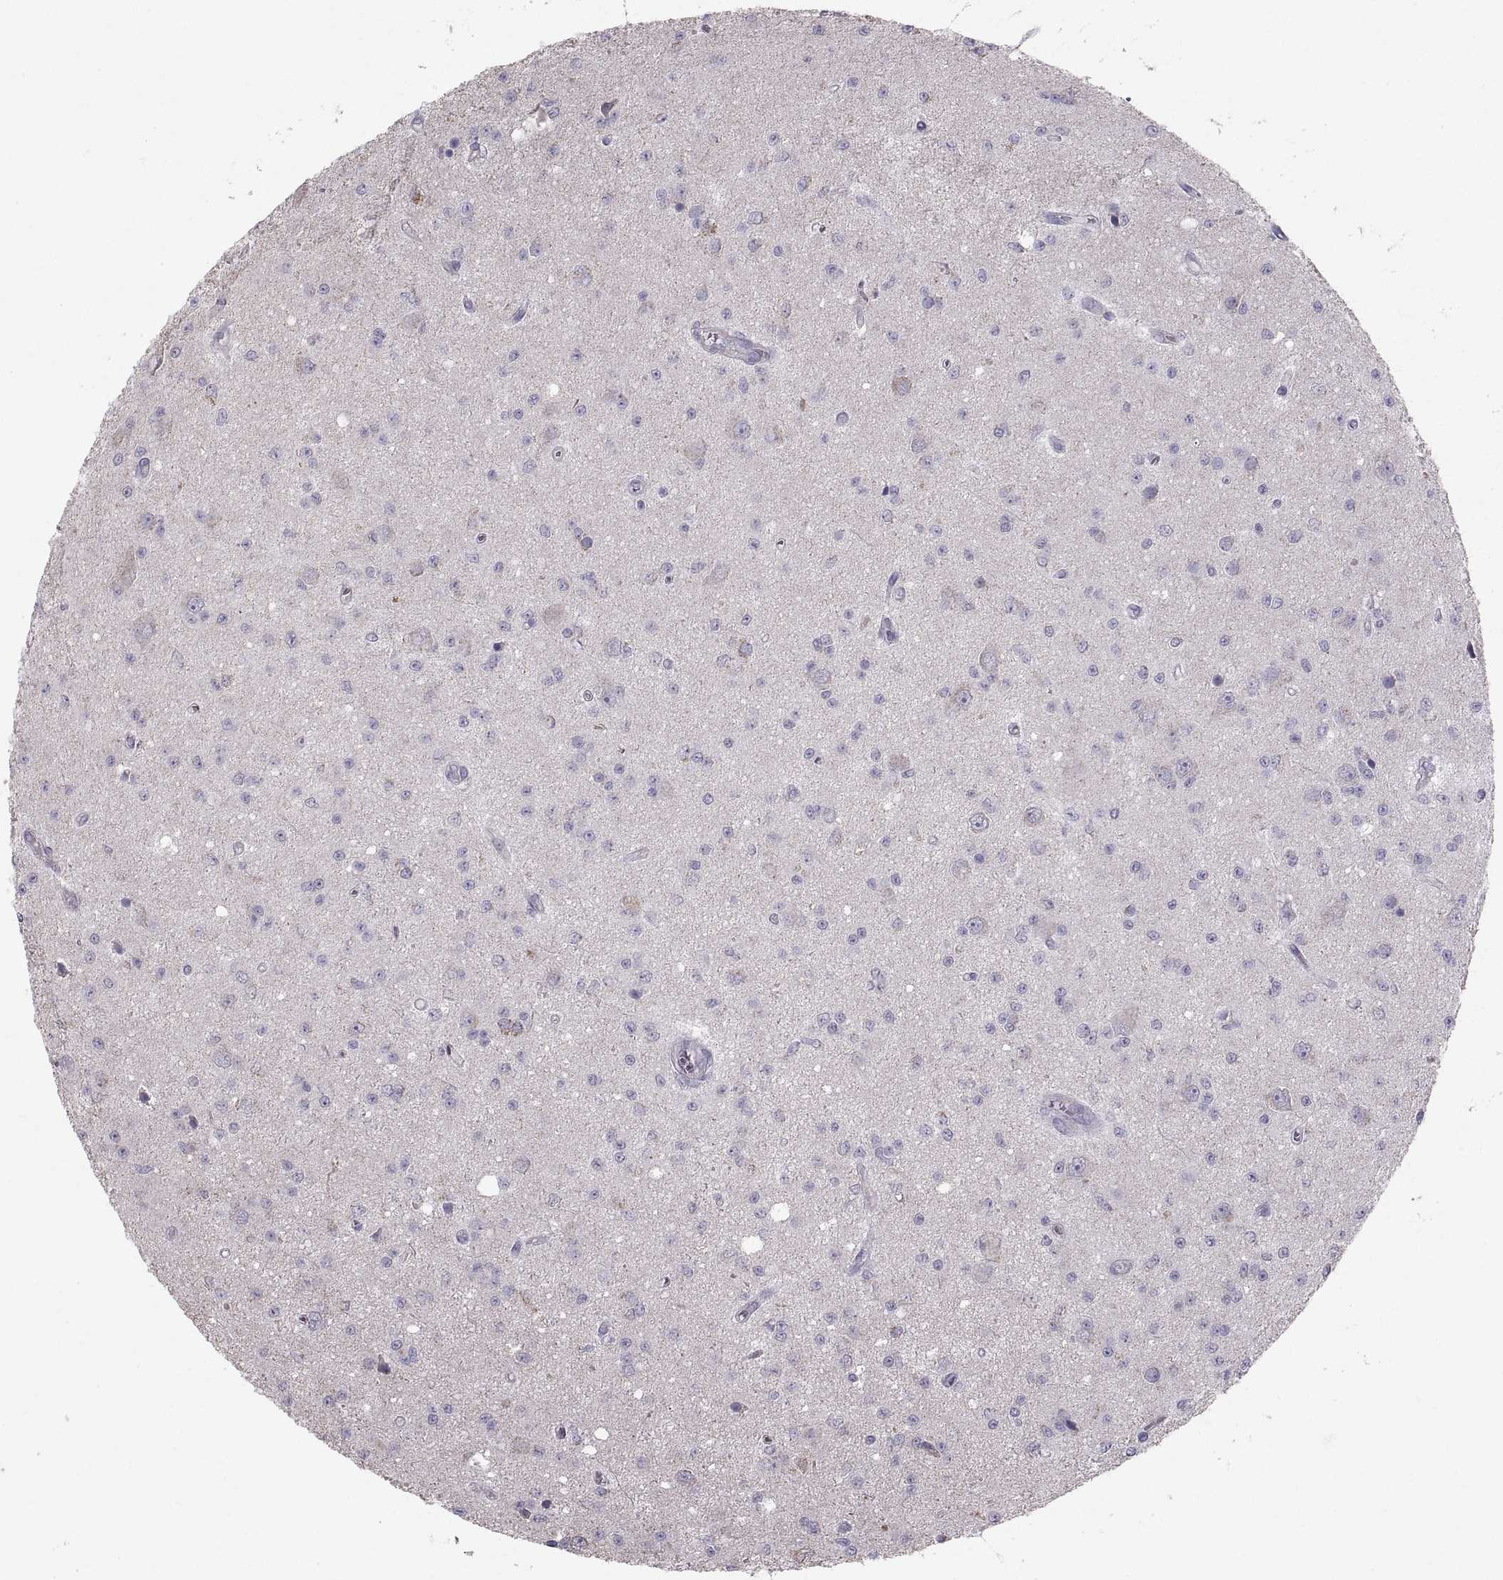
{"staining": {"intensity": "negative", "quantity": "none", "location": "none"}, "tissue": "glioma", "cell_type": "Tumor cells", "image_type": "cancer", "snomed": [{"axis": "morphology", "description": "Glioma, malignant, Low grade"}, {"axis": "topography", "description": "Brain"}], "caption": "A high-resolution micrograph shows IHC staining of low-grade glioma (malignant), which shows no significant positivity in tumor cells.", "gene": "STMND1", "patient": {"sex": "female", "age": 45}}